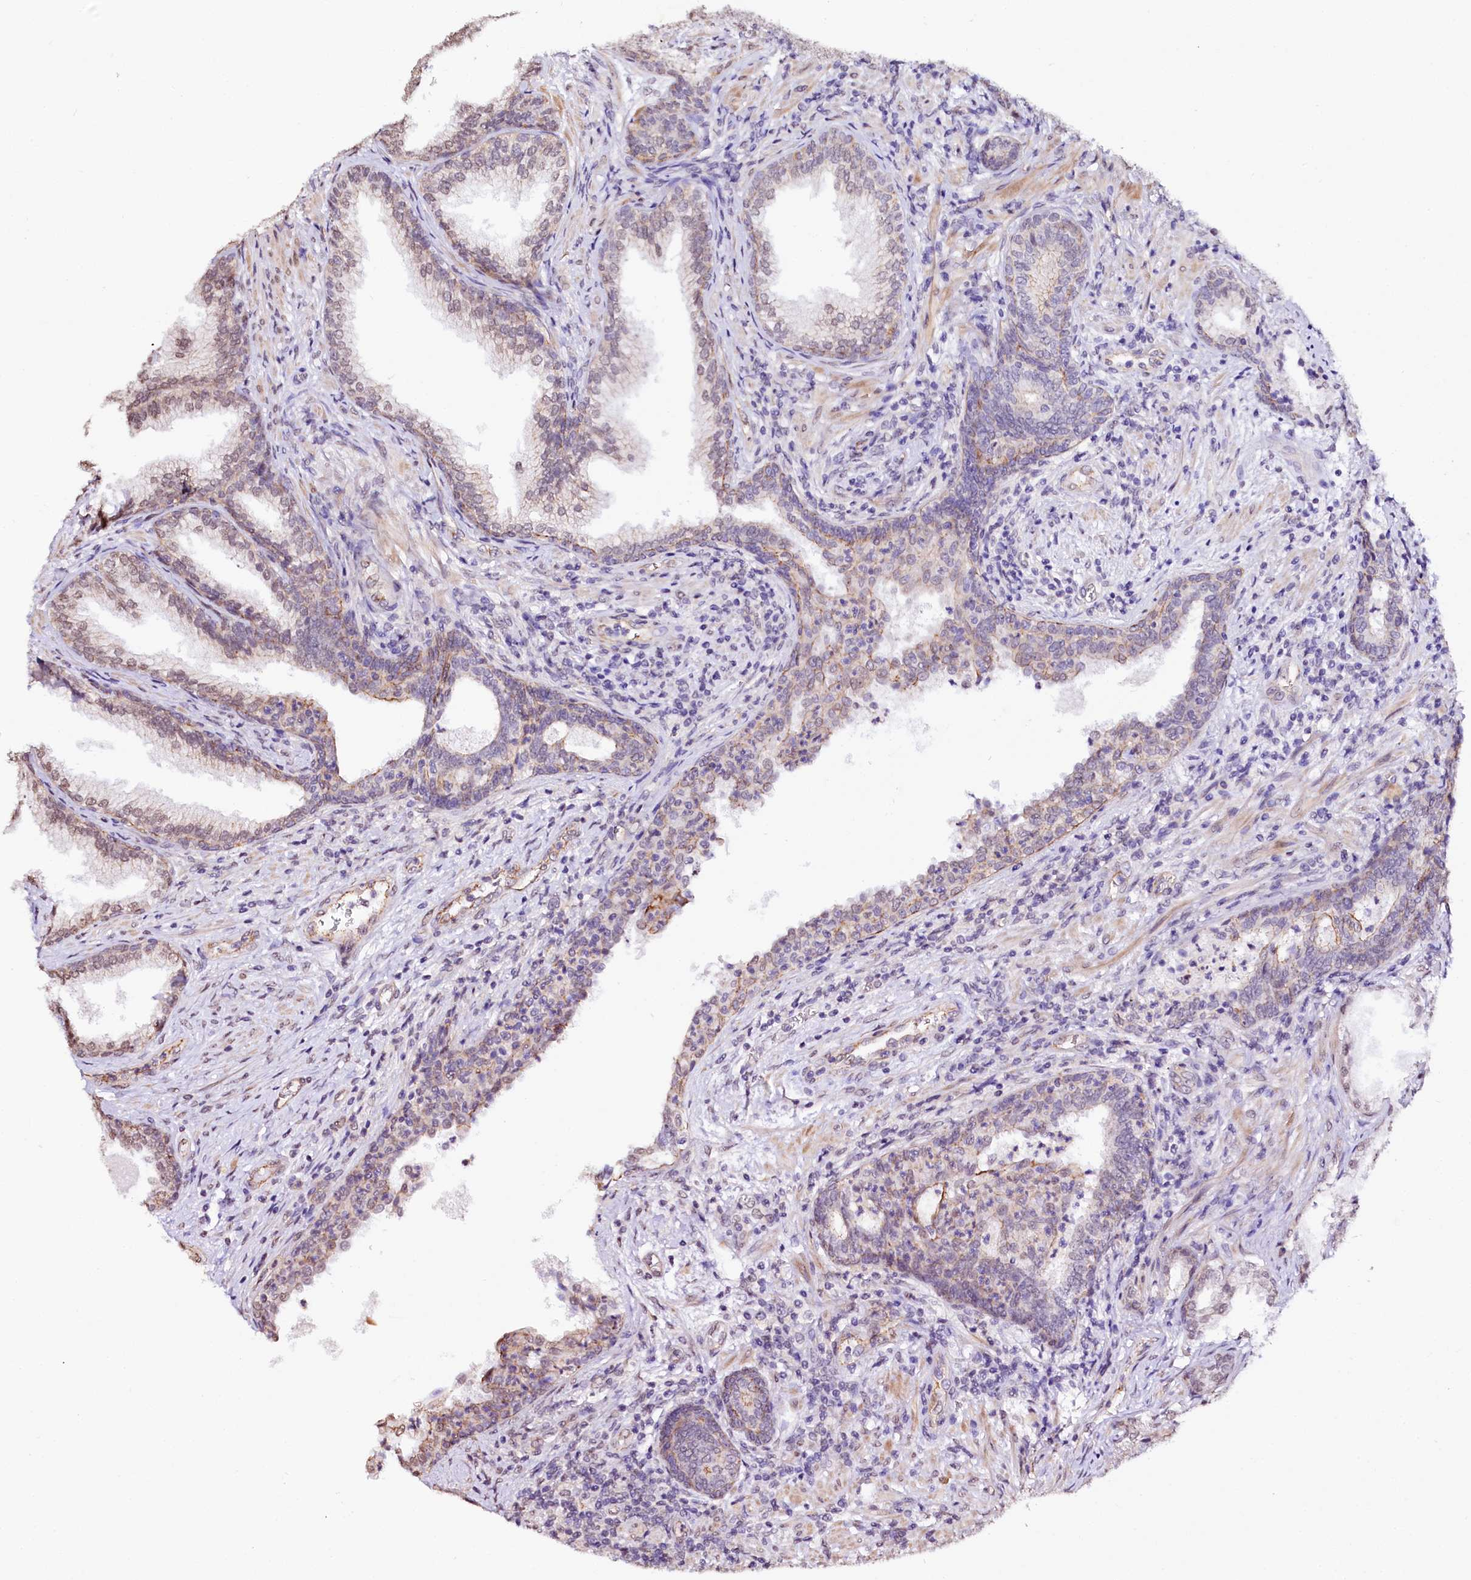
{"staining": {"intensity": "weak", "quantity": "25%-75%", "location": "cytoplasmic/membranous"}, "tissue": "prostate", "cell_type": "Glandular cells", "image_type": "normal", "snomed": [{"axis": "morphology", "description": "Normal tissue, NOS"}, {"axis": "topography", "description": "Prostate"}], "caption": "High-magnification brightfield microscopy of normal prostate stained with DAB (3,3'-diaminobenzidine) (brown) and counterstained with hematoxylin (blue). glandular cells exhibit weak cytoplasmic/membranous staining is present in approximately25%-75% of cells.", "gene": "ST7", "patient": {"sex": "male", "age": 76}}